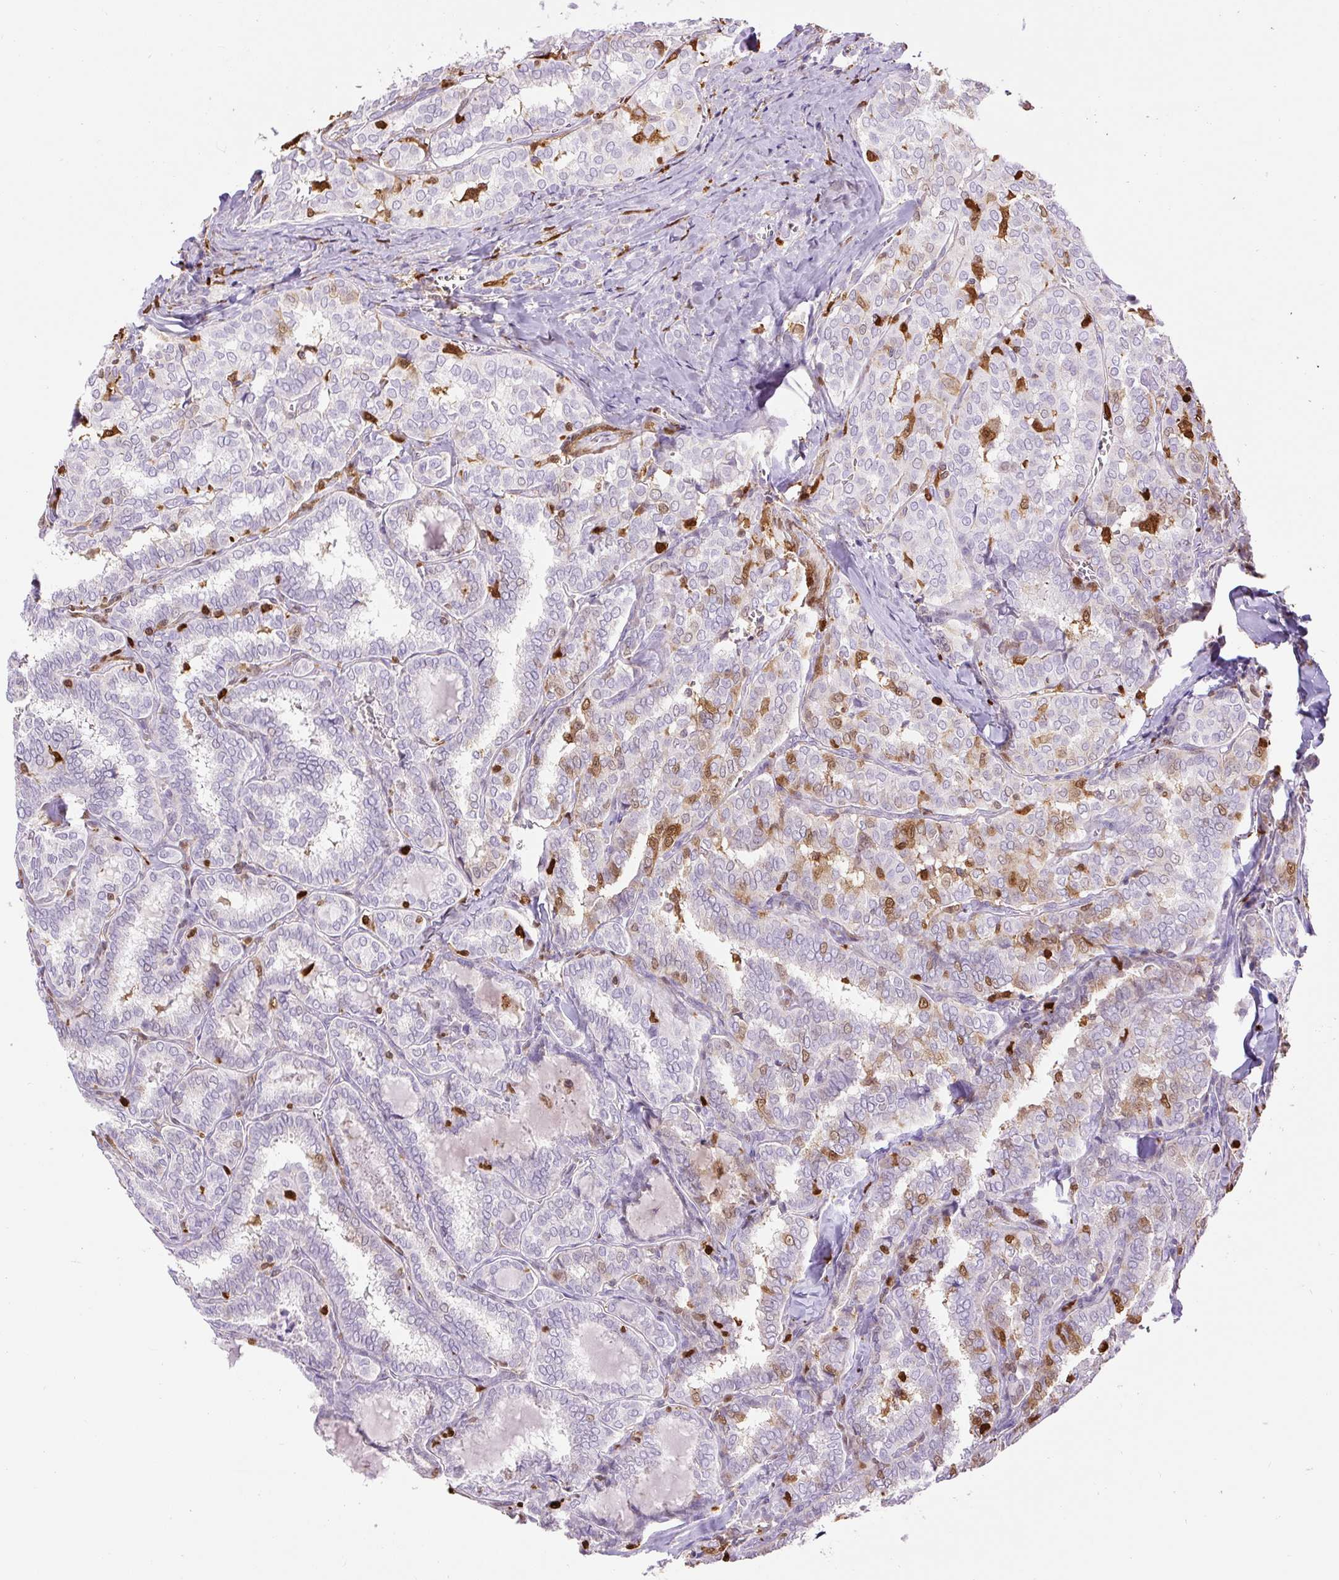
{"staining": {"intensity": "moderate", "quantity": "<25%", "location": "cytoplasmic/membranous,nuclear"}, "tissue": "thyroid cancer", "cell_type": "Tumor cells", "image_type": "cancer", "snomed": [{"axis": "morphology", "description": "Papillary adenocarcinoma, NOS"}, {"axis": "topography", "description": "Thyroid gland"}], "caption": "Immunohistochemical staining of thyroid papillary adenocarcinoma displays moderate cytoplasmic/membranous and nuclear protein expression in about <25% of tumor cells. Nuclei are stained in blue.", "gene": "S100A4", "patient": {"sex": "female", "age": 30}}